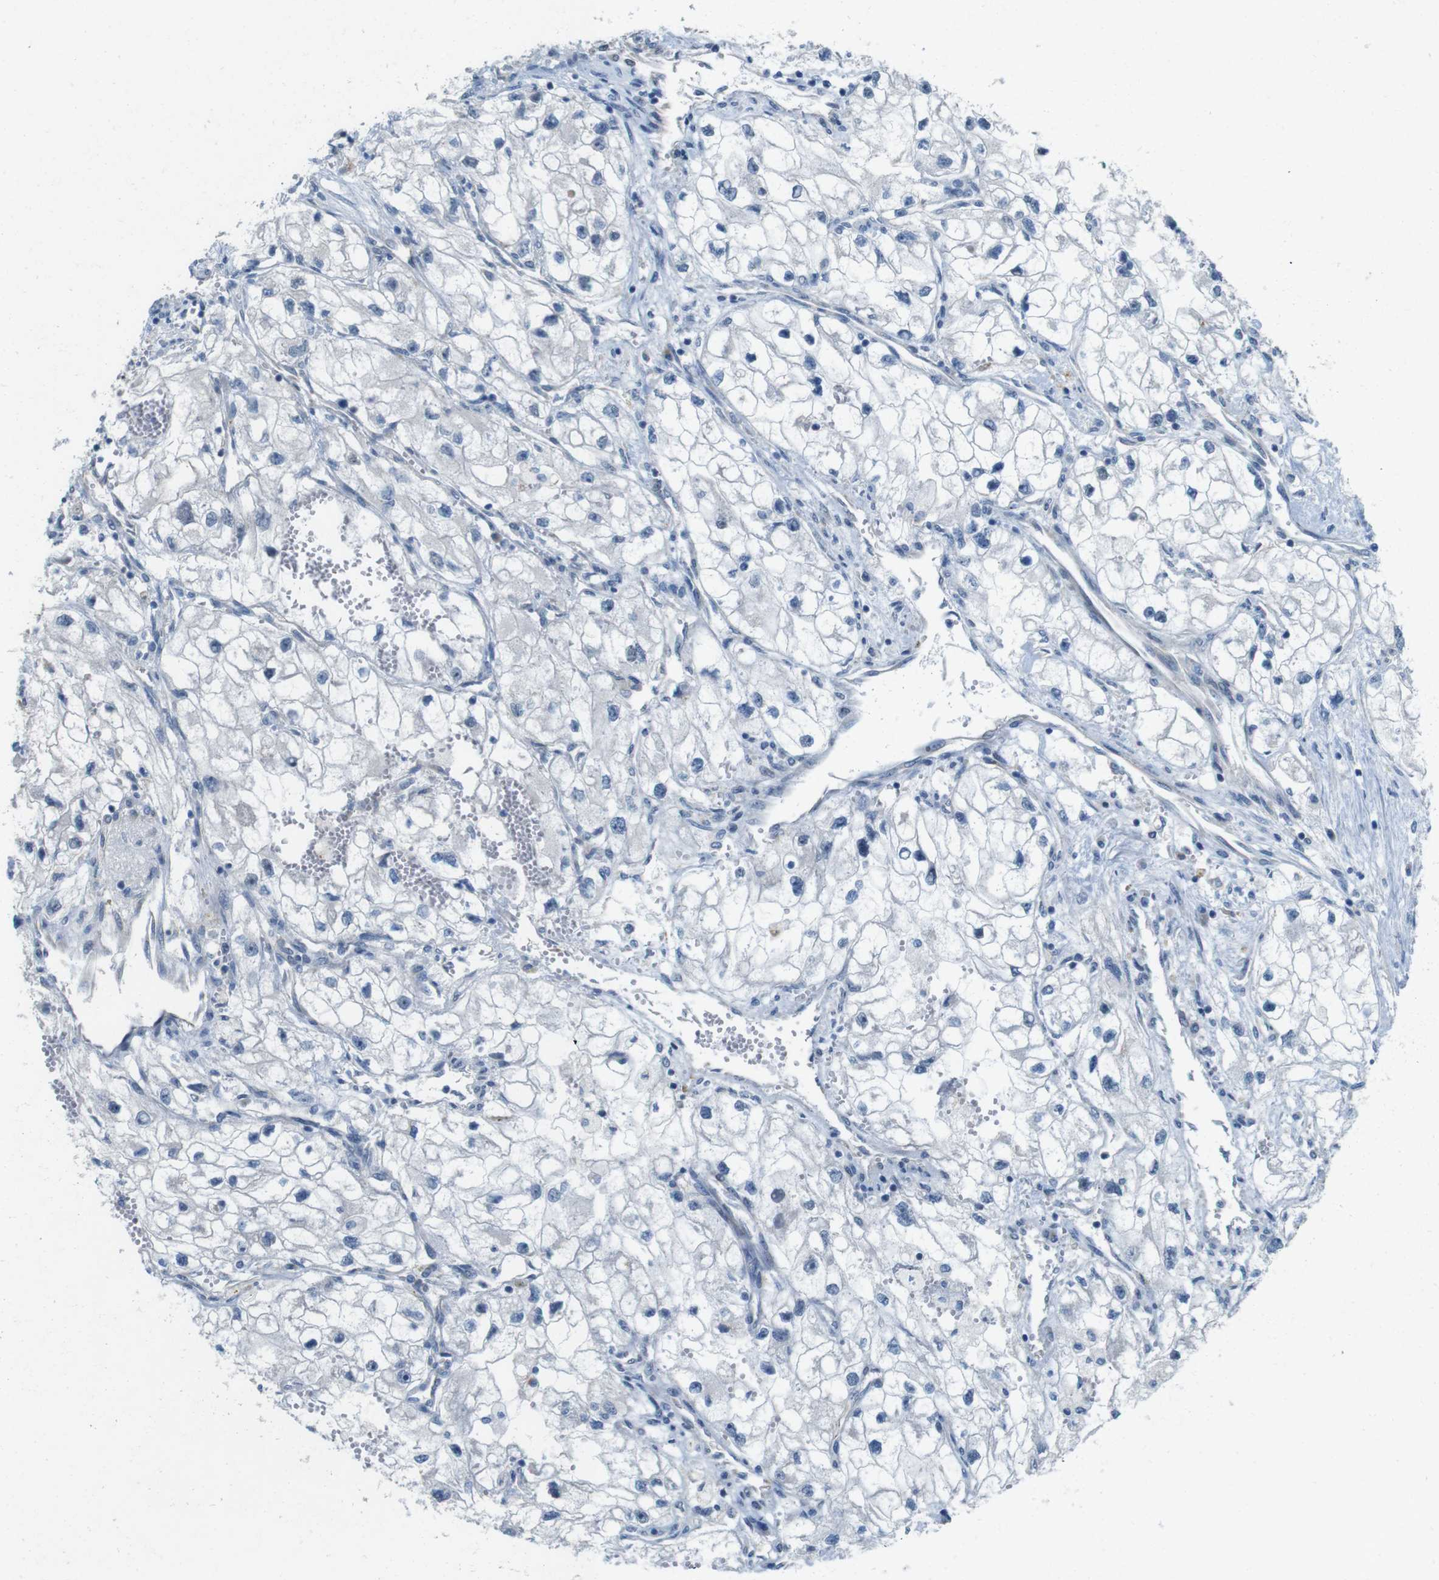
{"staining": {"intensity": "negative", "quantity": "none", "location": "none"}, "tissue": "renal cancer", "cell_type": "Tumor cells", "image_type": "cancer", "snomed": [{"axis": "morphology", "description": "Adenocarcinoma, NOS"}, {"axis": "topography", "description": "Kidney"}], "caption": "The micrograph shows no significant expression in tumor cells of renal cancer. (IHC, brightfield microscopy, high magnification).", "gene": "SKI", "patient": {"sex": "female", "age": 70}}